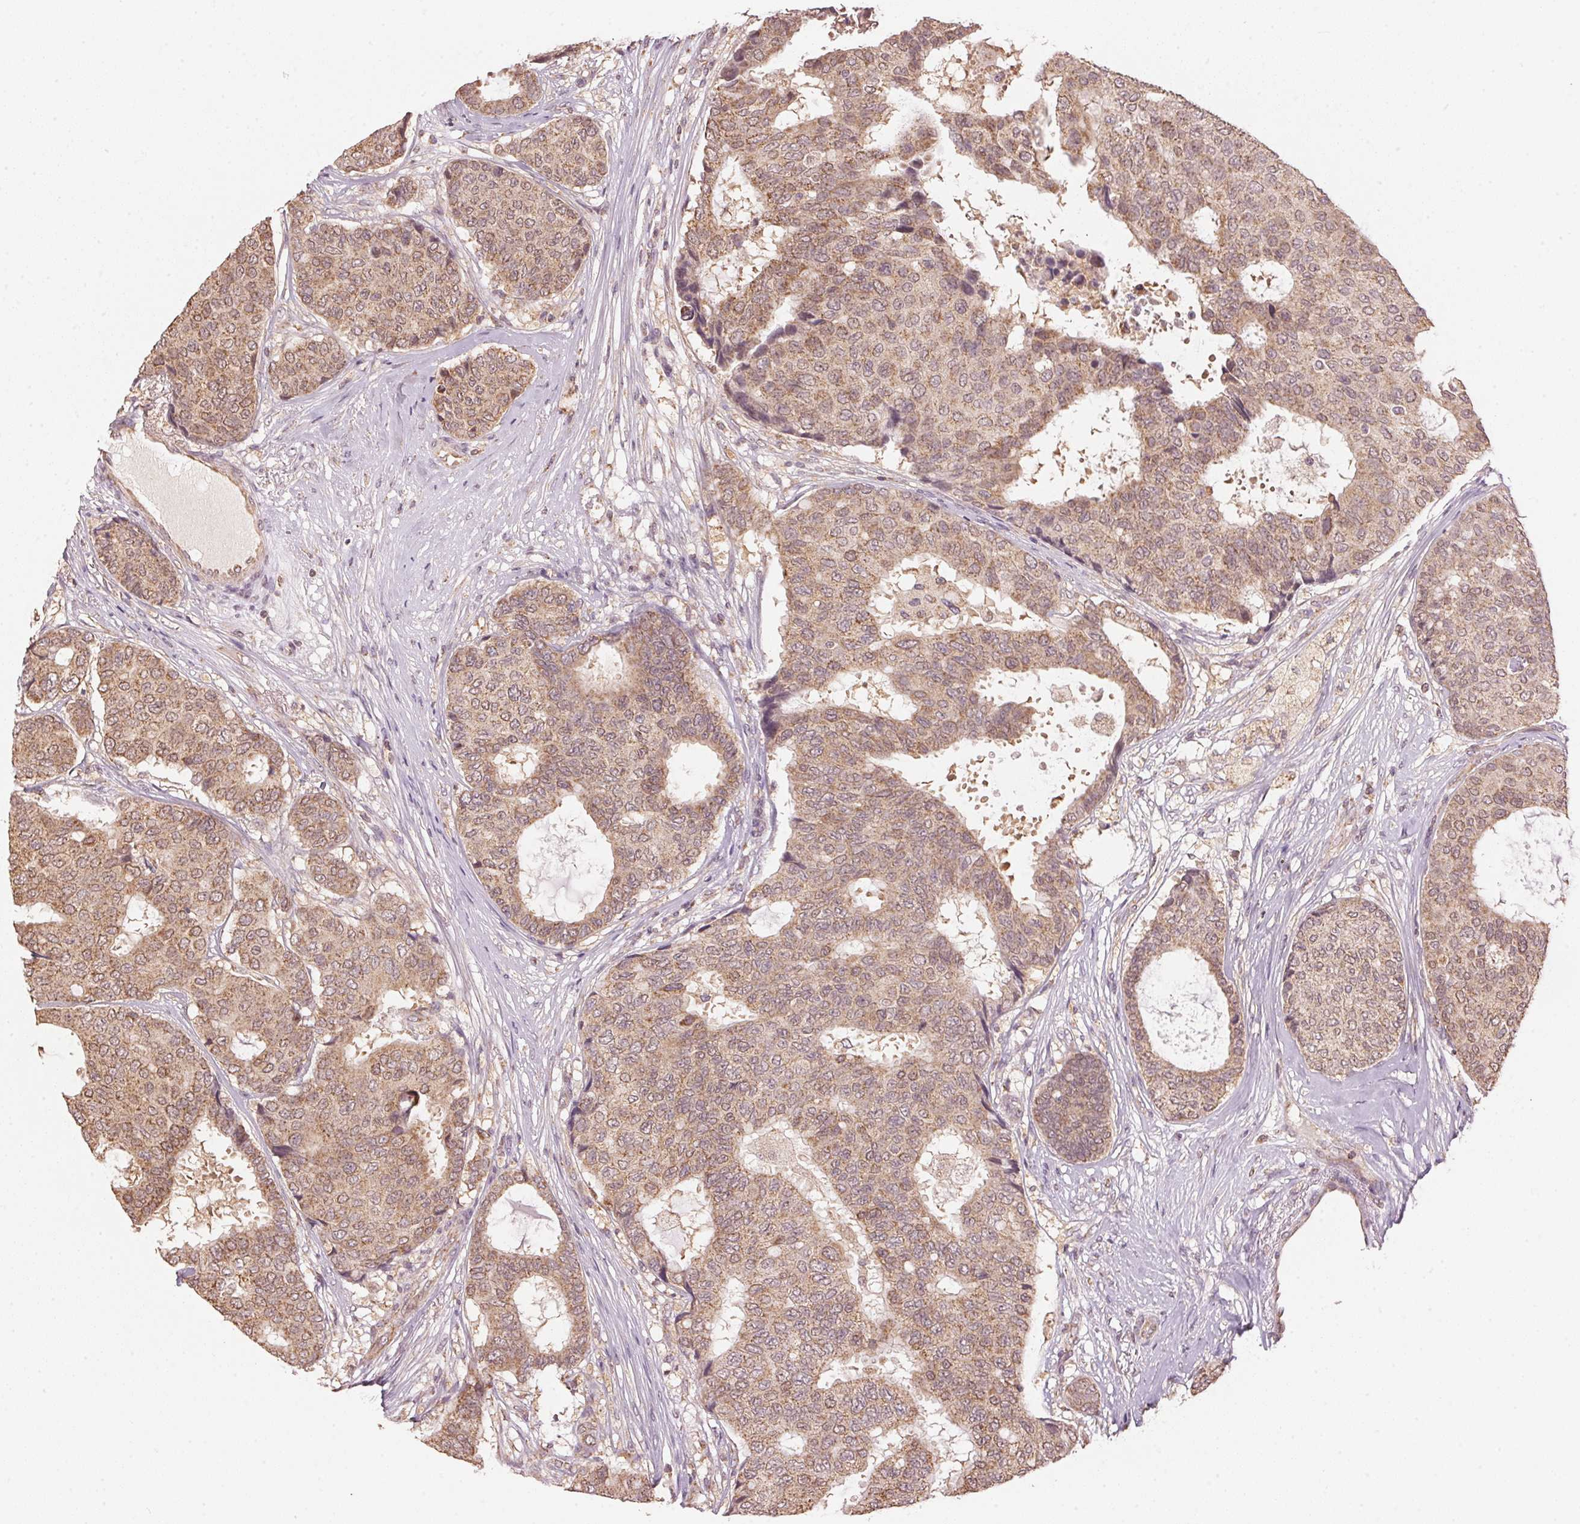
{"staining": {"intensity": "moderate", "quantity": ">75%", "location": "cytoplasmic/membranous"}, "tissue": "breast cancer", "cell_type": "Tumor cells", "image_type": "cancer", "snomed": [{"axis": "morphology", "description": "Duct carcinoma"}, {"axis": "topography", "description": "Breast"}], "caption": "Brown immunohistochemical staining in breast cancer (intraductal carcinoma) exhibits moderate cytoplasmic/membranous positivity in approximately >75% of tumor cells. Using DAB (3,3'-diaminobenzidine) (brown) and hematoxylin (blue) stains, captured at high magnification using brightfield microscopy.", "gene": "ARHGAP6", "patient": {"sex": "female", "age": 75}}